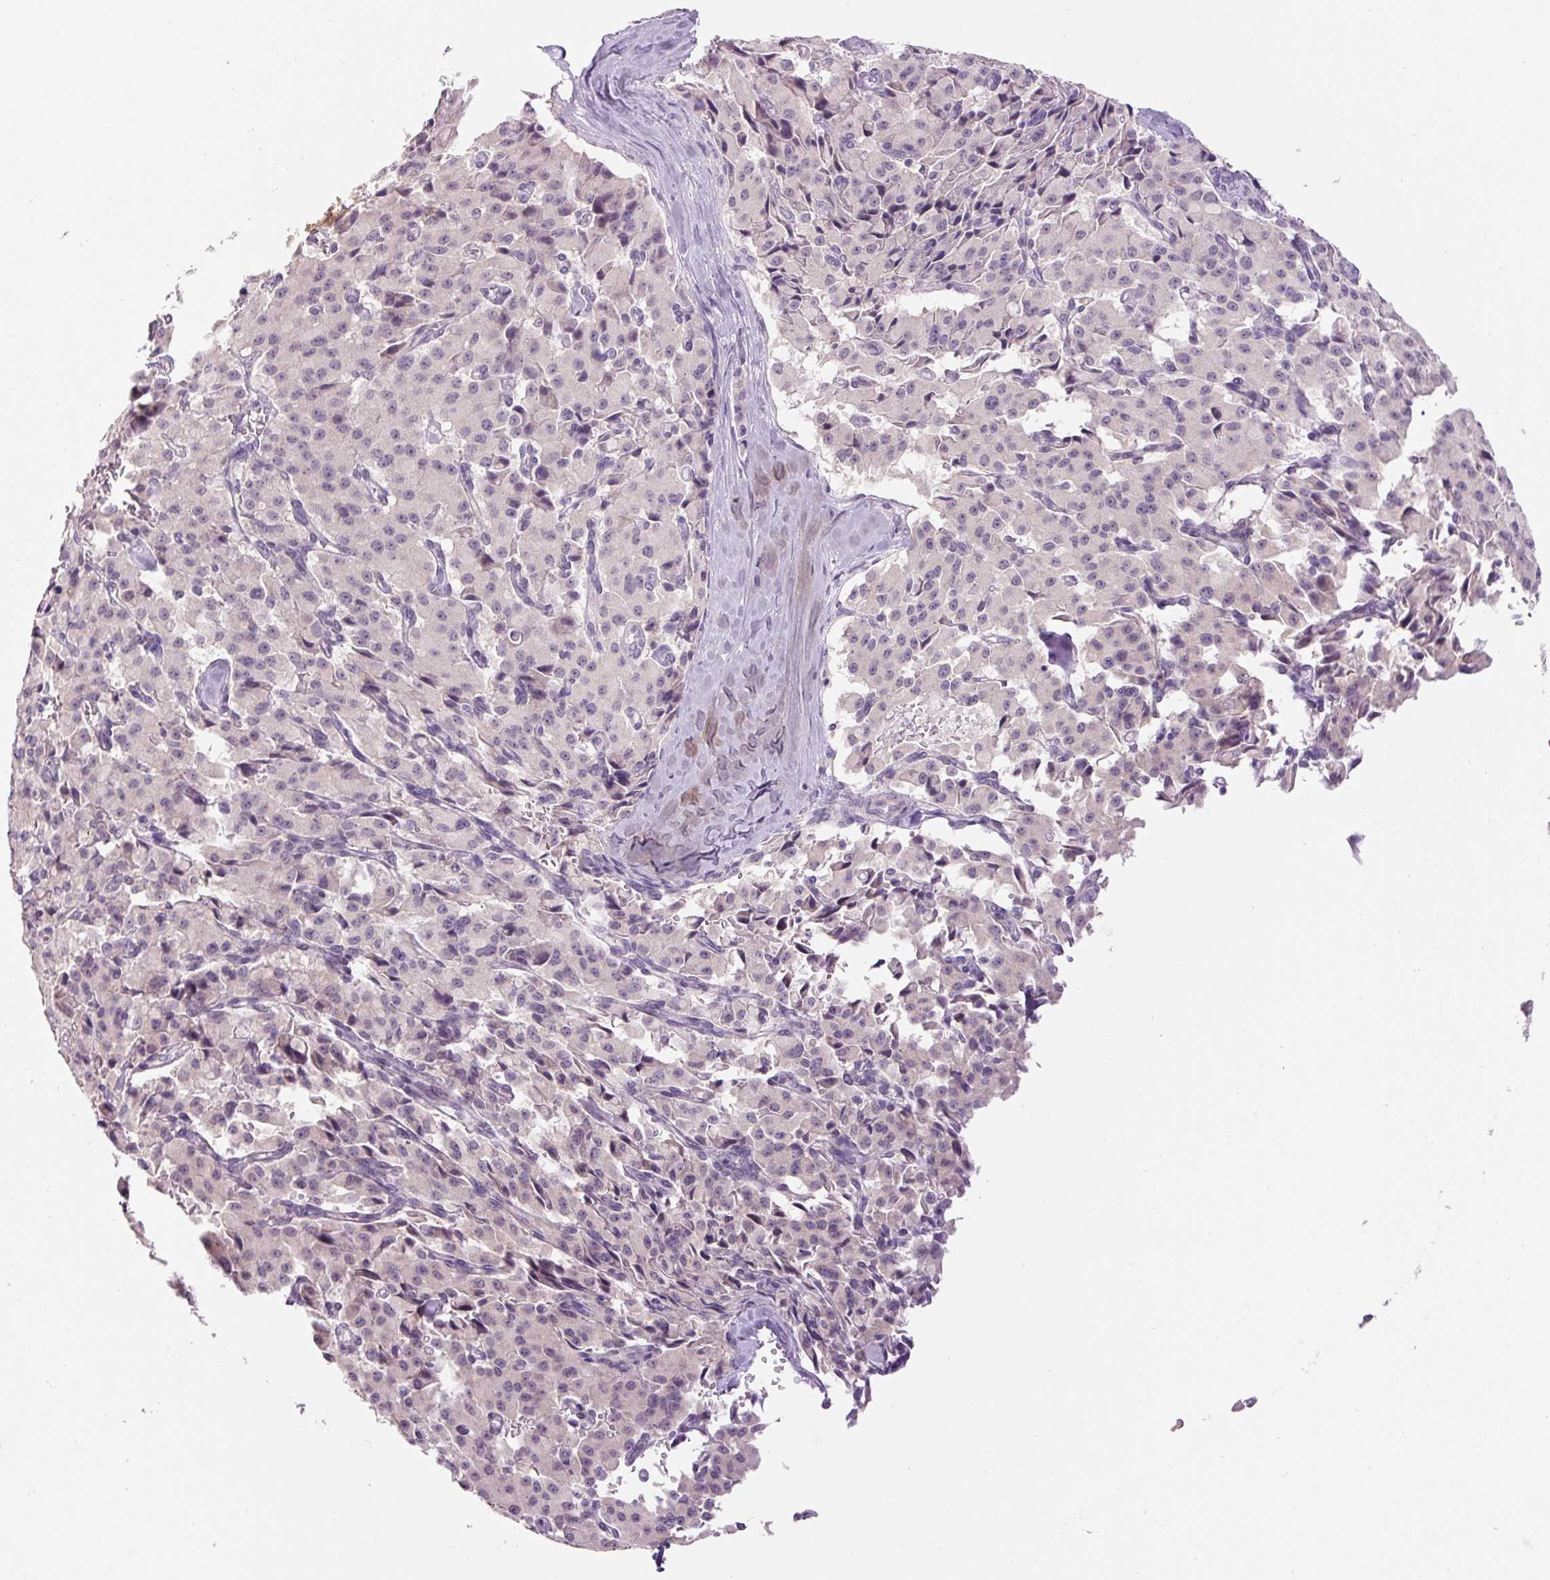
{"staining": {"intensity": "negative", "quantity": "none", "location": "none"}, "tissue": "pancreatic cancer", "cell_type": "Tumor cells", "image_type": "cancer", "snomed": [{"axis": "morphology", "description": "Adenocarcinoma, NOS"}, {"axis": "topography", "description": "Pancreas"}], "caption": "The IHC image has no significant staining in tumor cells of adenocarcinoma (pancreatic) tissue. Nuclei are stained in blue.", "gene": "FABP7", "patient": {"sex": "male", "age": 65}}